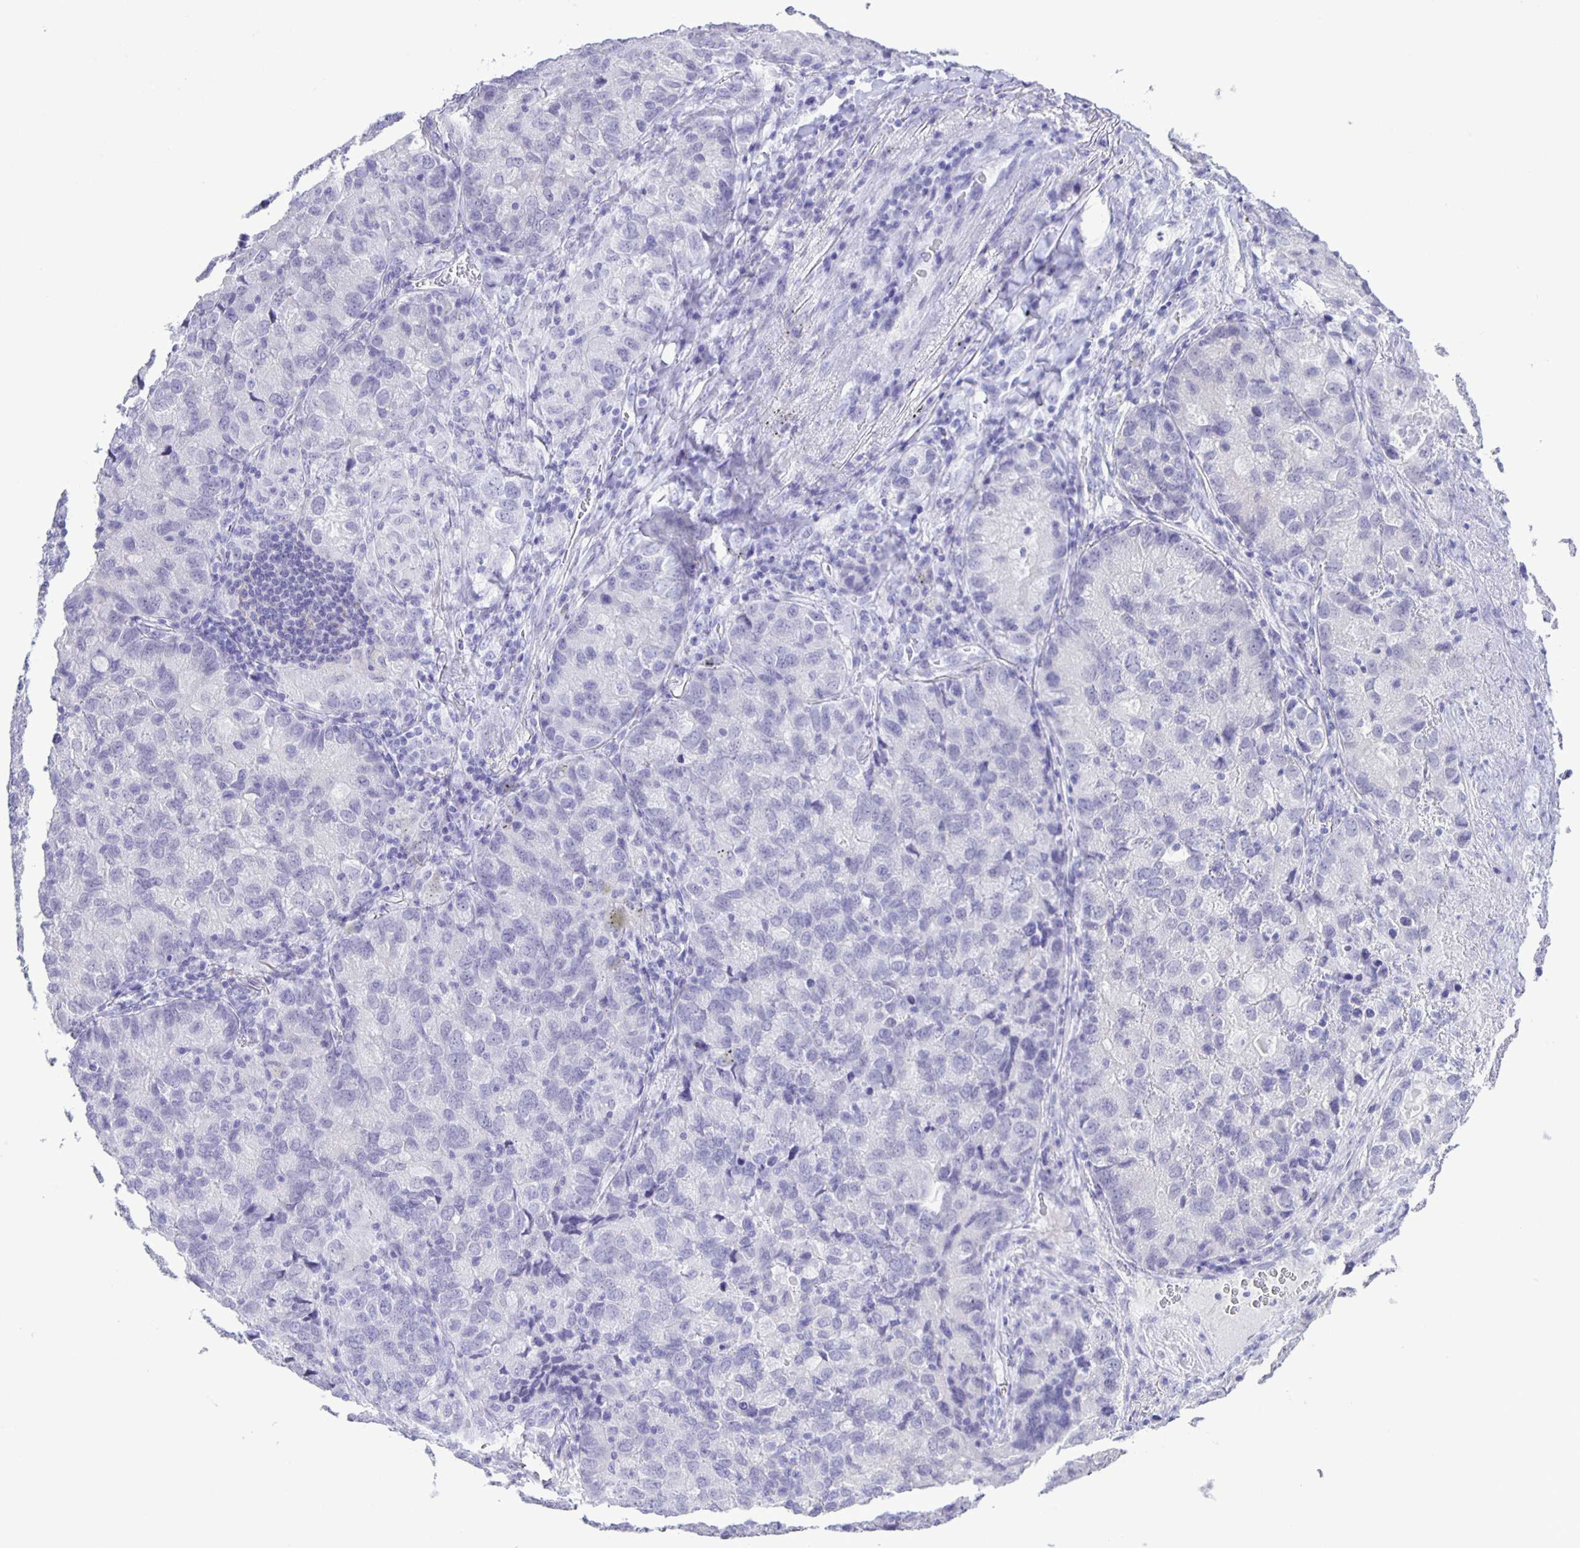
{"staining": {"intensity": "negative", "quantity": "none", "location": "none"}, "tissue": "lung cancer", "cell_type": "Tumor cells", "image_type": "cancer", "snomed": [{"axis": "morphology", "description": "Normal morphology"}, {"axis": "morphology", "description": "Adenocarcinoma, NOS"}, {"axis": "topography", "description": "Lymph node"}, {"axis": "topography", "description": "Lung"}], "caption": "Adenocarcinoma (lung) stained for a protein using immunohistochemistry shows no positivity tumor cells.", "gene": "EZHIP", "patient": {"sex": "female", "age": 51}}